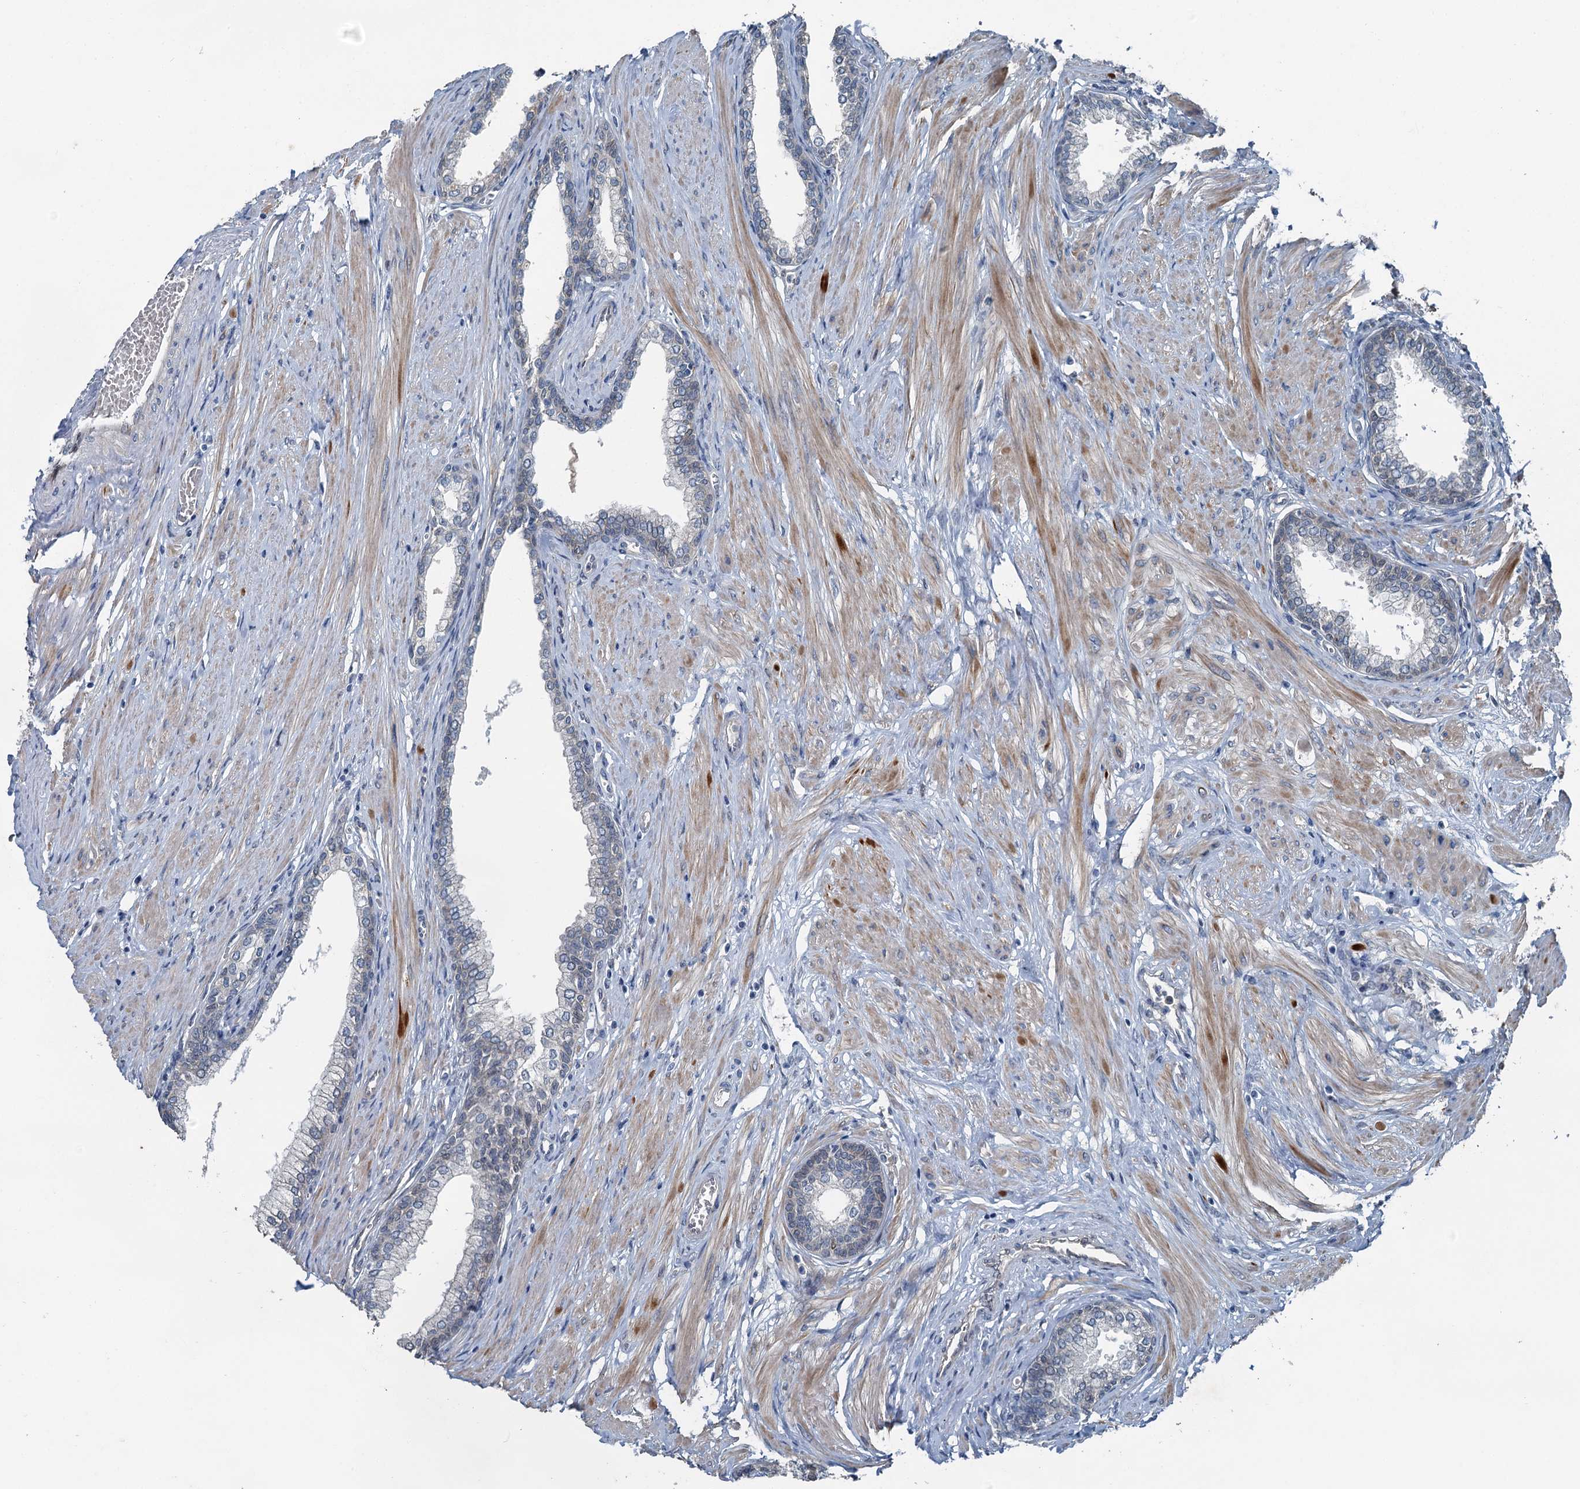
{"staining": {"intensity": "weak", "quantity": "<25%", "location": "cytoplasmic/membranous"}, "tissue": "prostate", "cell_type": "Glandular cells", "image_type": "normal", "snomed": [{"axis": "morphology", "description": "Normal tissue, NOS"}, {"axis": "morphology", "description": "Urothelial carcinoma, Low grade"}, {"axis": "topography", "description": "Urinary bladder"}, {"axis": "topography", "description": "Prostate"}], "caption": "Immunohistochemistry image of normal prostate: prostate stained with DAB (3,3'-diaminobenzidine) reveals no significant protein expression in glandular cells. The staining was performed using DAB (3,3'-diaminobenzidine) to visualize the protein expression in brown, while the nuclei were stained in blue with hematoxylin (Magnification: 20x).", "gene": "C6orf120", "patient": {"sex": "male", "age": 60}}